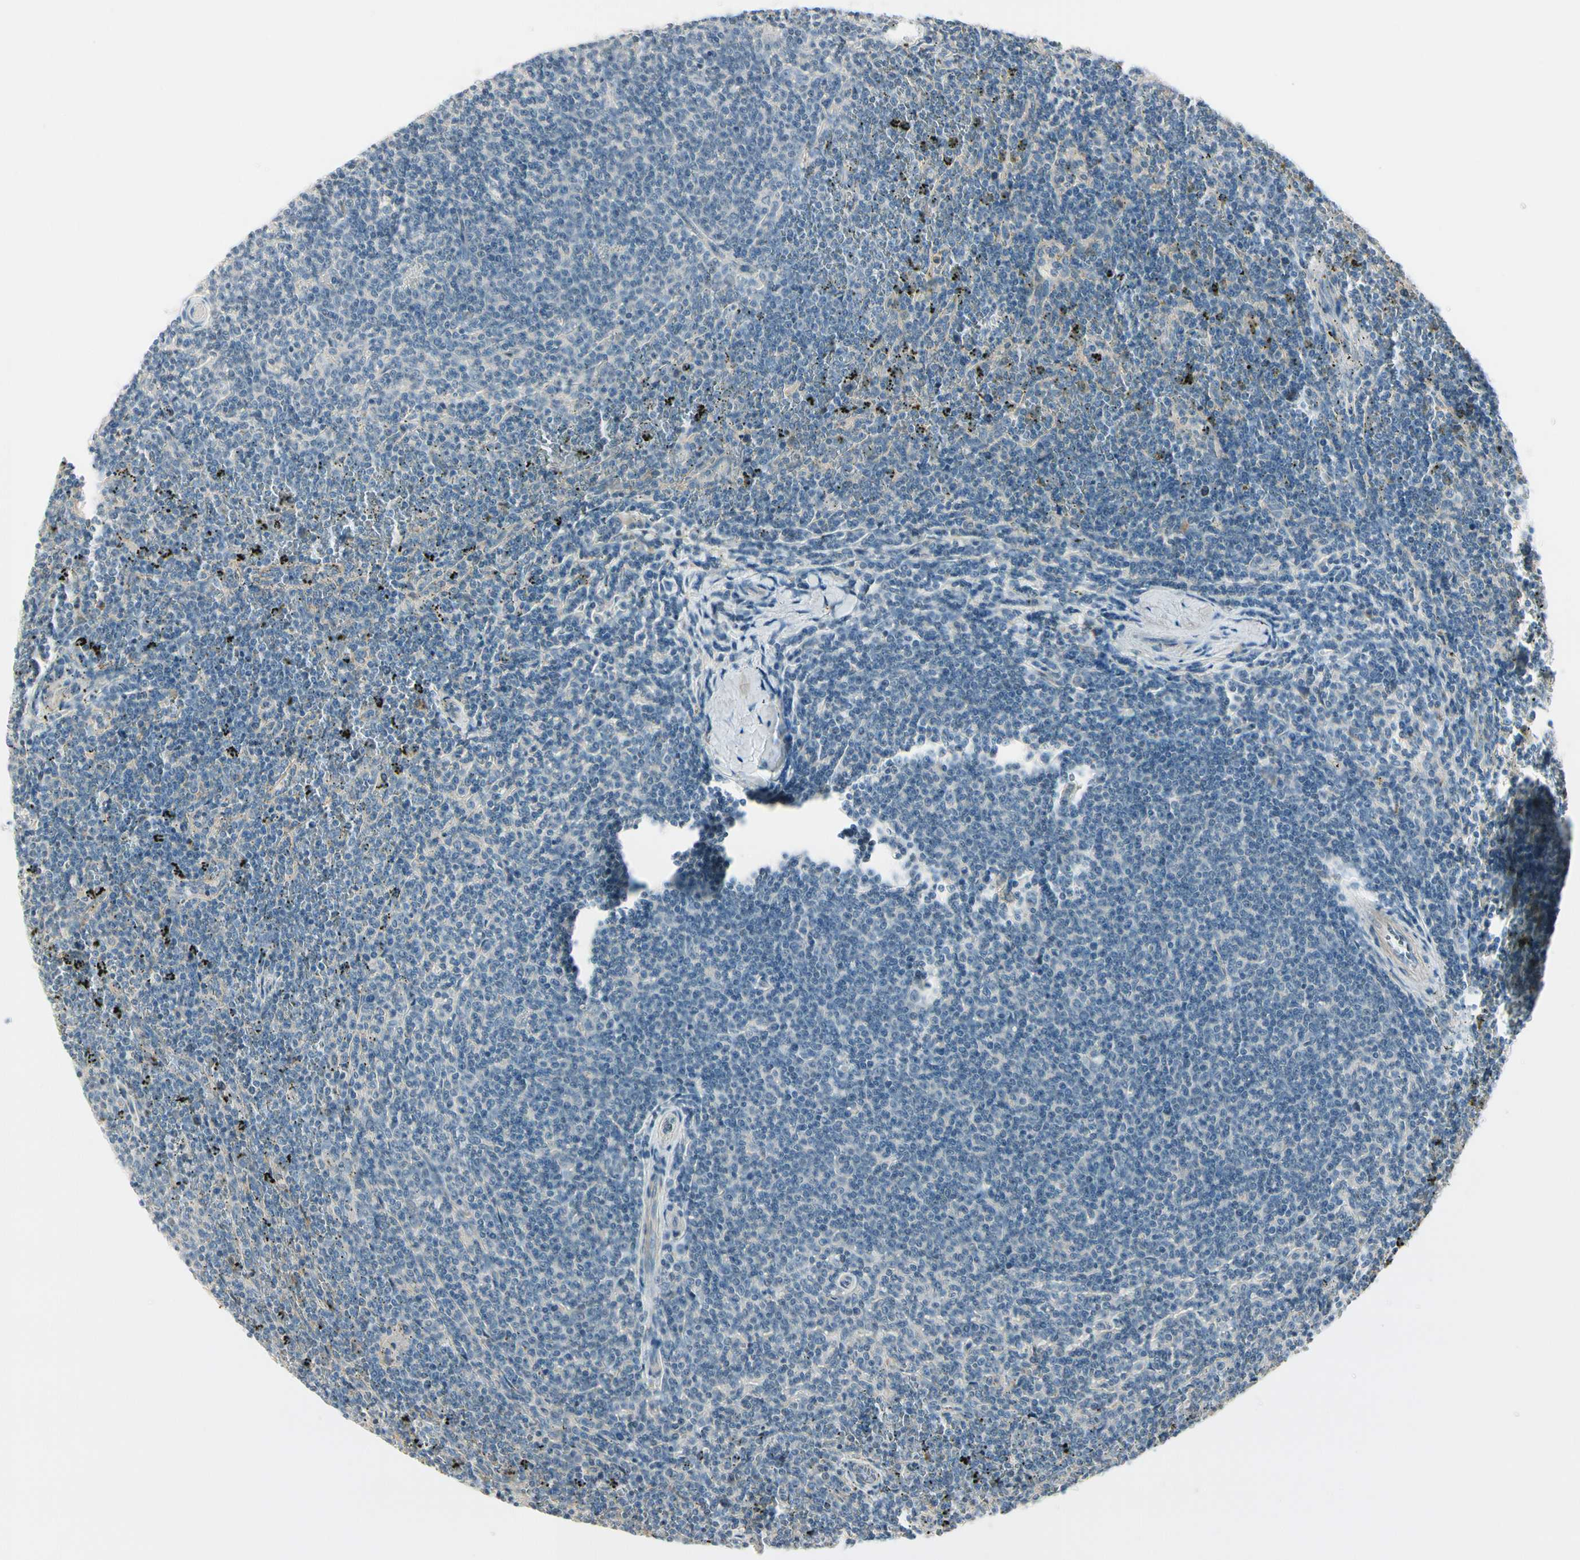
{"staining": {"intensity": "negative", "quantity": "none", "location": "none"}, "tissue": "lymphoma", "cell_type": "Tumor cells", "image_type": "cancer", "snomed": [{"axis": "morphology", "description": "Malignant lymphoma, non-Hodgkin's type, Low grade"}, {"axis": "topography", "description": "Spleen"}], "caption": "This image is of malignant lymphoma, non-Hodgkin's type (low-grade) stained with immunohistochemistry (IHC) to label a protein in brown with the nuclei are counter-stained blue. There is no positivity in tumor cells. (DAB immunohistochemistry with hematoxylin counter stain).", "gene": "CYP2E1", "patient": {"sex": "female", "age": 50}}